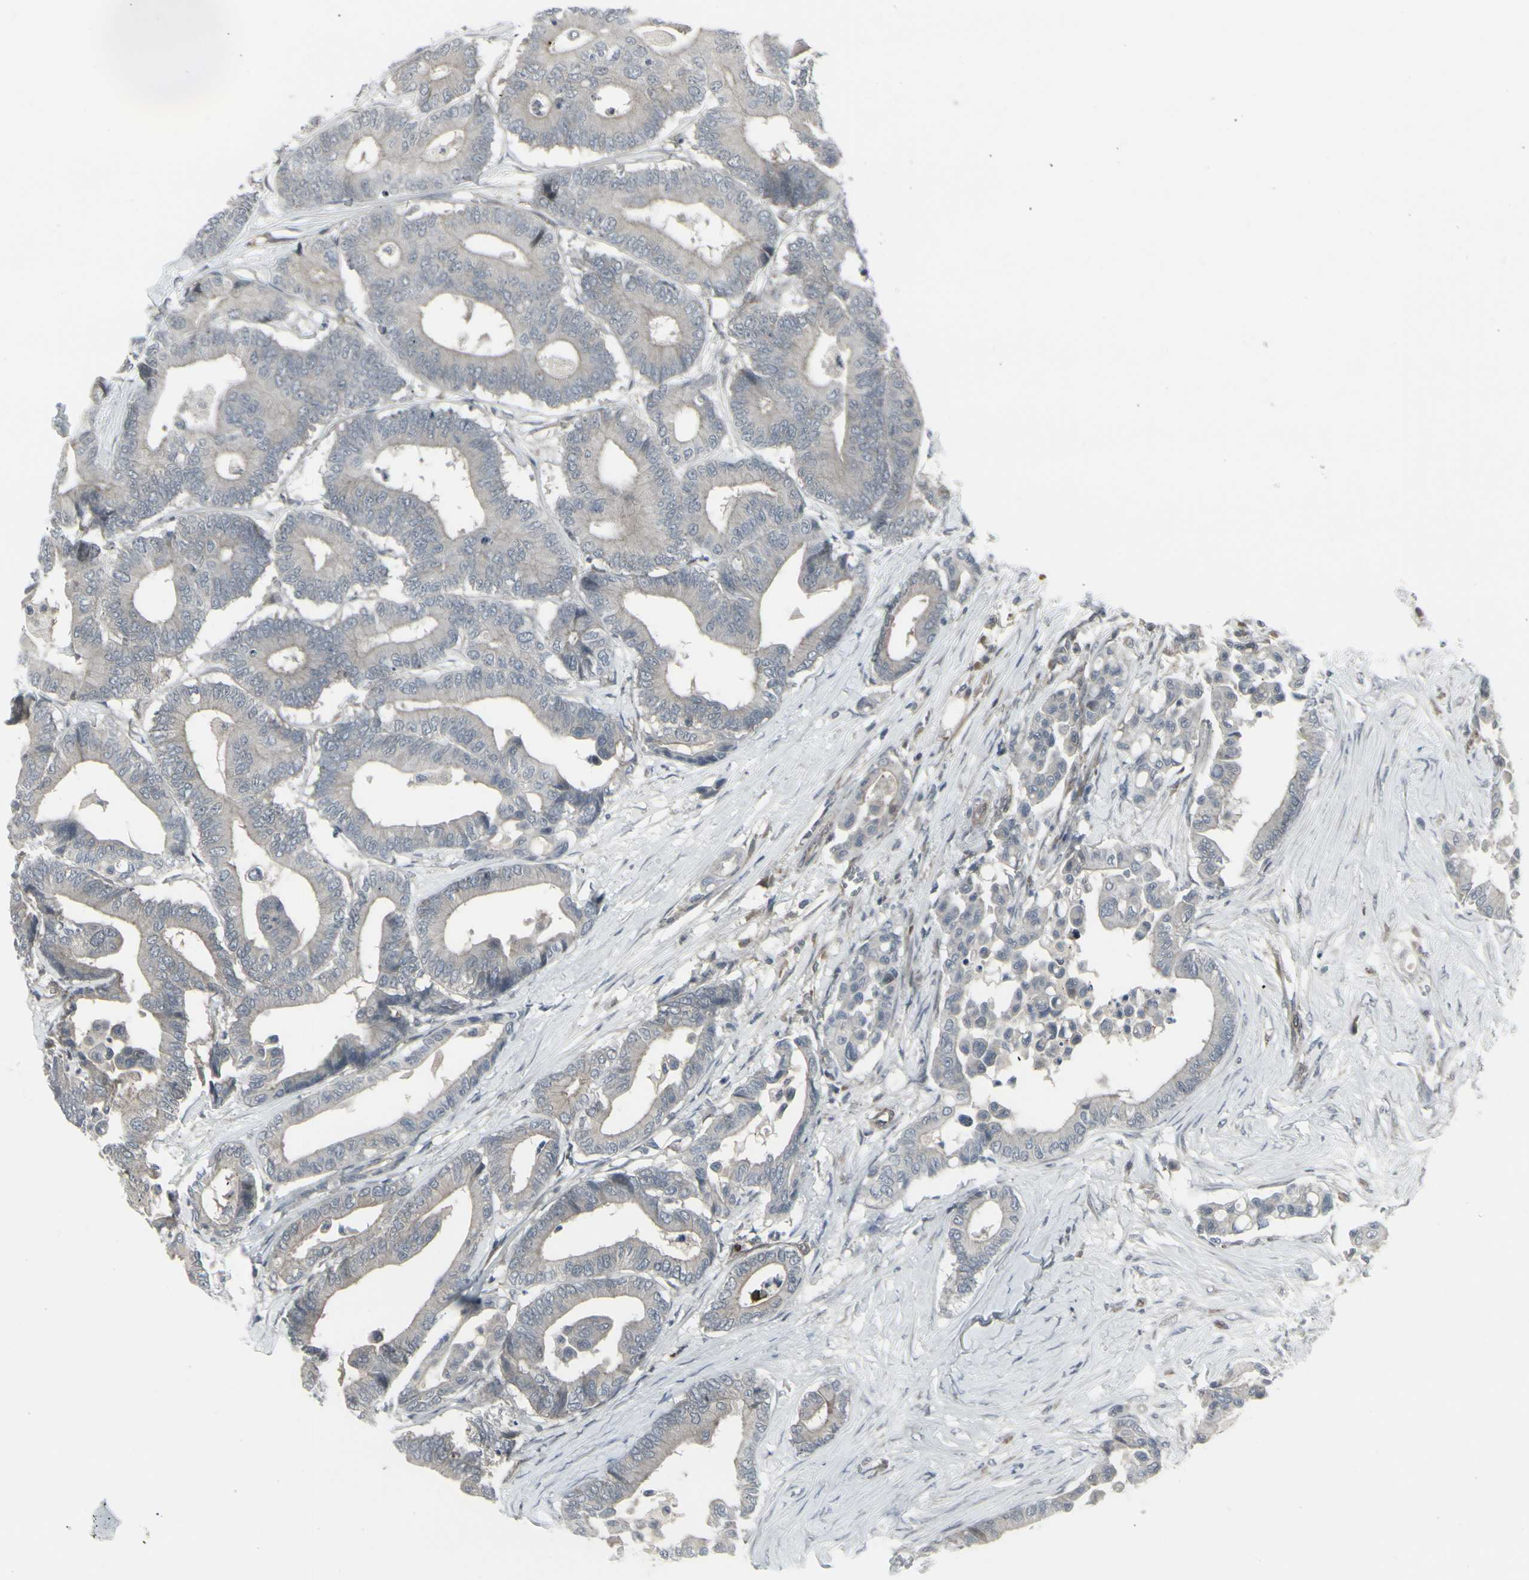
{"staining": {"intensity": "weak", "quantity": "25%-75%", "location": "cytoplasmic/membranous"}, "tissue": "colorectal cancer", "cell_type": "Tumor cells", "image_type": "cancer", "snomed": [{"axis": "morphology", "description": "Normal tissue, NOS"}, {"axis": "morphology", "description": "Adenocarcinoma, NOS"}, {"axis": "topography", "description": "Colon"}], "caption": "The photomicrograph demonstrates staining of colorectal adenocarcinoma, revealing weak cytoplasmic/membranous protein expression (brown color) within tumor cells.", "gene": "IGFBP6", "patient": {"sex": "male", "age": 82}}